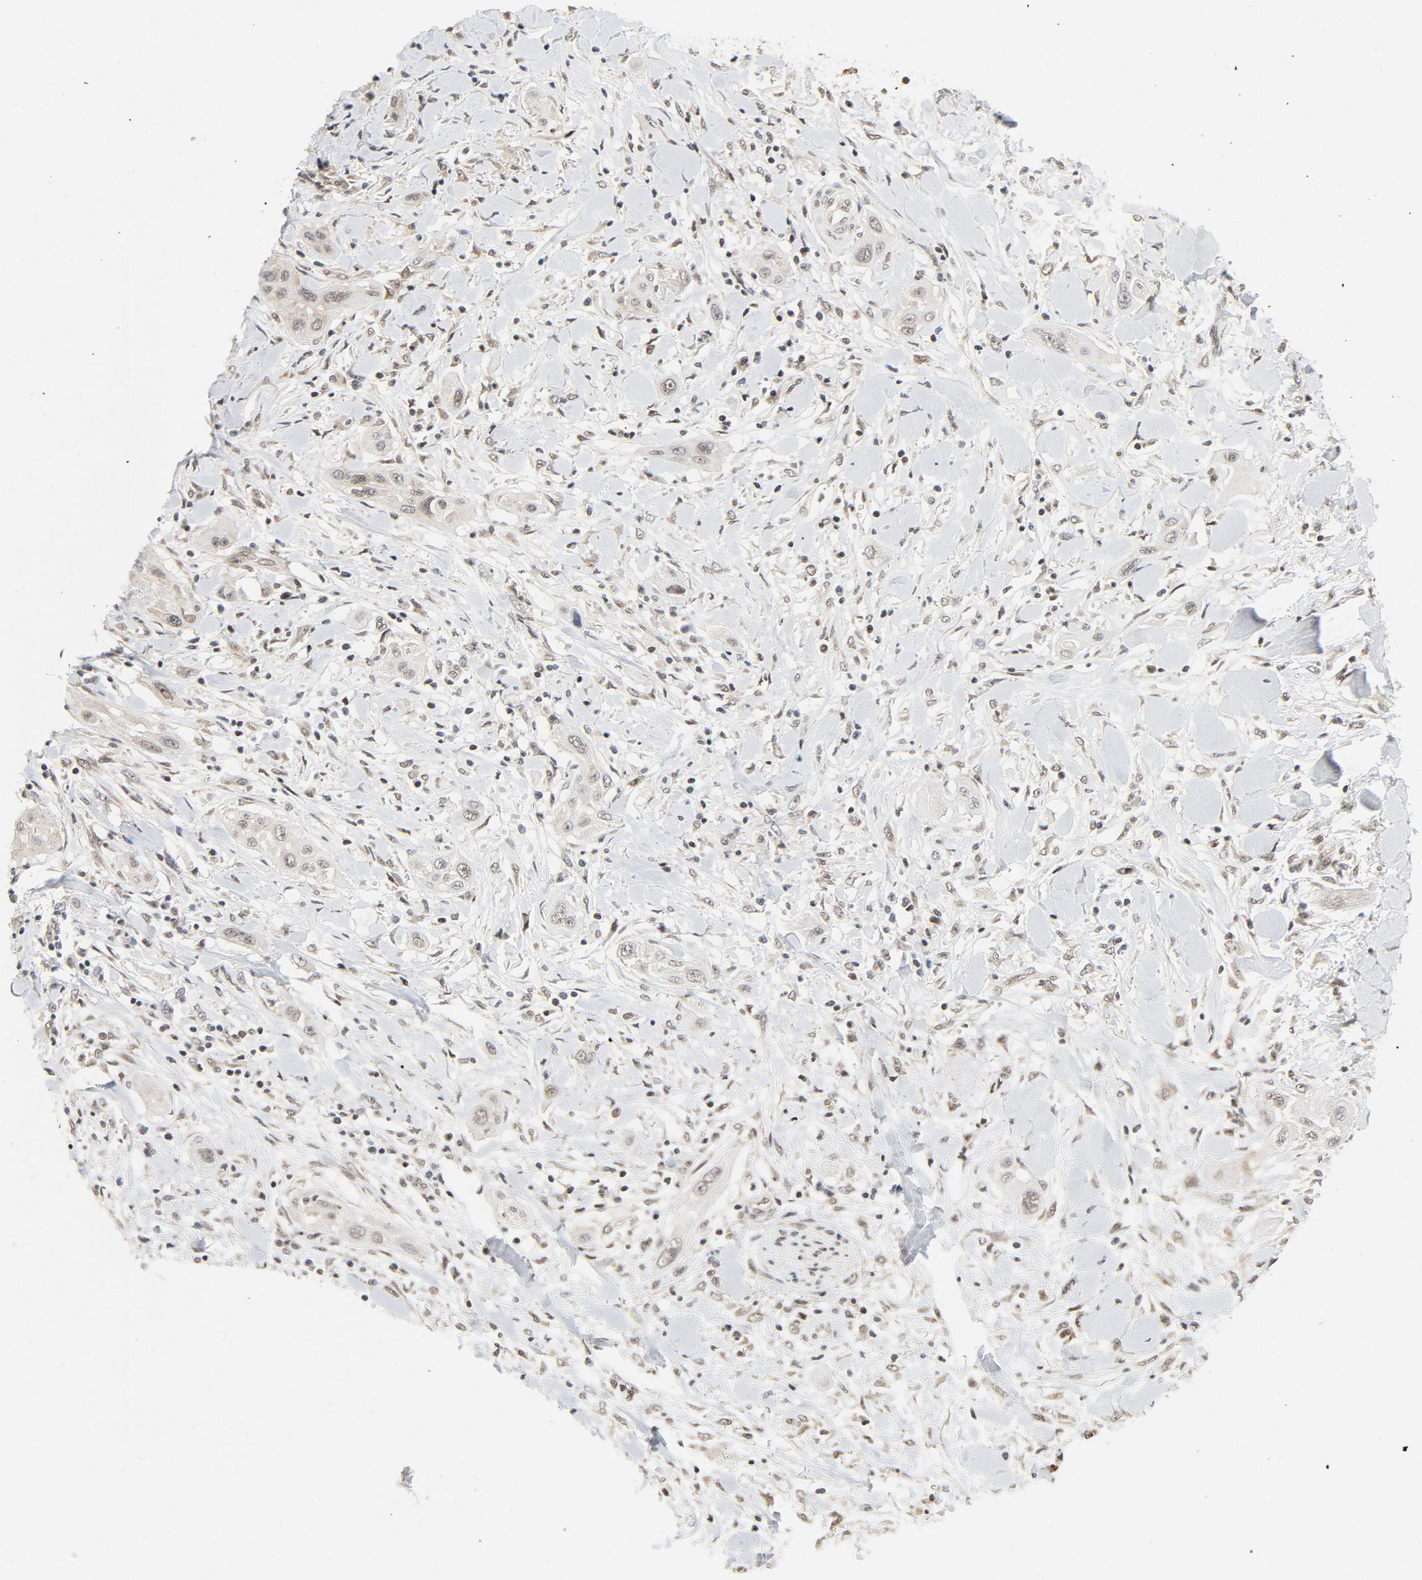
{"staining": {"intensity": "weak", "quantity": "25%-75%", "location": "nuclear"}, "tissue": "lung cancer", "cell_type": "Tumor cells", "image_type": "cancer", "snomed": [{"axis": "morphology", "description": "Squamous cell carcinoma, NOS"}, {"axis": "topography", "description": "Lung"}], "caption": "Lung cancer tissue demonstrates weak nuclear staining in about 25%-75% of tumor cells, visualized by immunohistochemistry. The staining was performed using DAB (3,3'-diaminobenzidine), with brown indicating positive protein expression. Nuclei are stained blue with hematoxylin.", "gene": "ERCC1", "patient": {"sex": "female", "age": 47}}